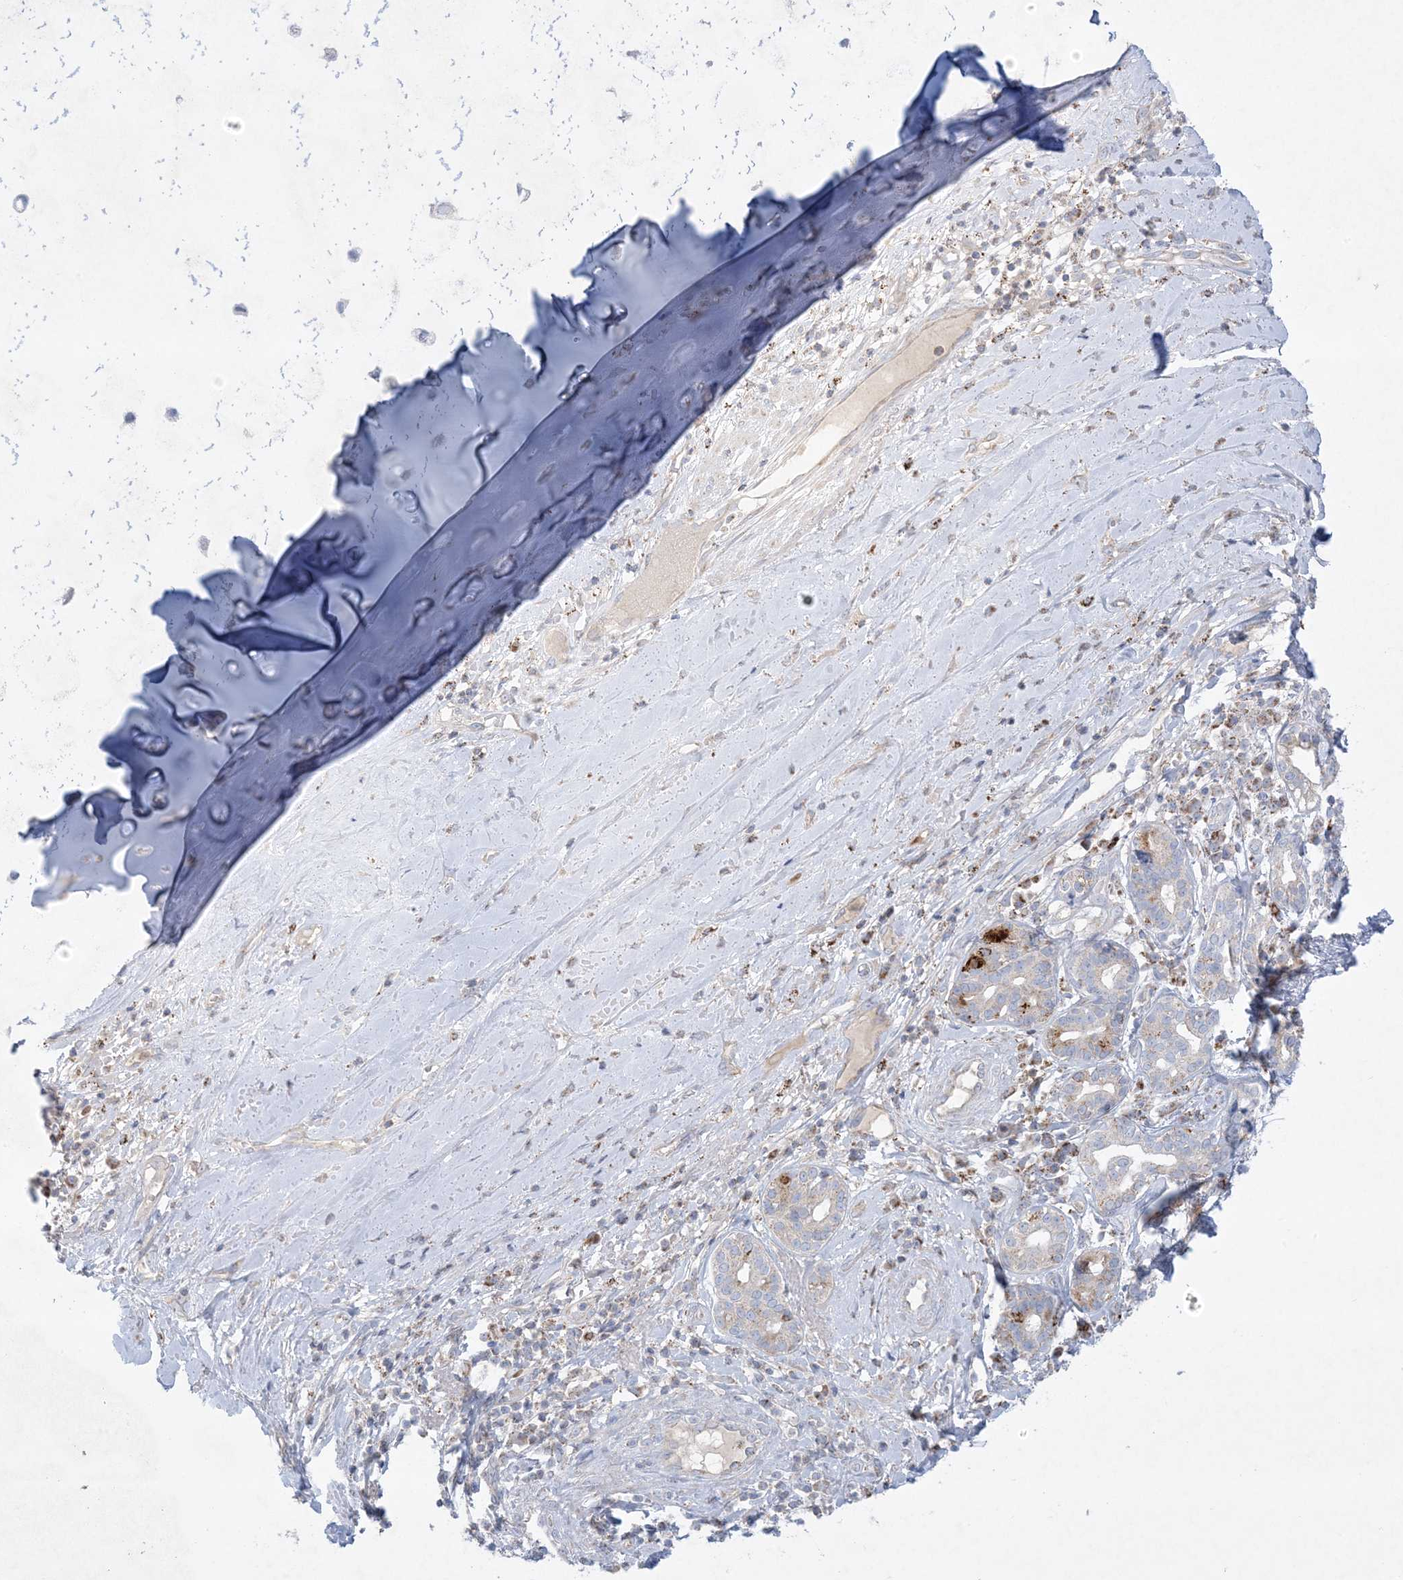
{"staining": {"intensity": "weak", "quantity": ">75%", "location": "cytoplasmic/membranous"}, "tissue": "adipose tissue", "cell_type": "Adipocytes", "image_type": "normal", "snomed": [{"axis": "morphology", "description": "Normal tissue, NOS"}, {"axis": "morphology", "description": "Basal cell carcinoma"}, {"axis": "topography", "description": "Cartilage tissue"}, {"axis": "topography", "description": "Nasopharynx"}, {"axis": "topography", "description": "Oral tissue"}], "caption": "A high-resolution micrograph shows immunohistochemistry (IHC) staining of unremarkable adipose tissue, which displays weak cytoplasmic/membranous positivity in approximately >75% of adipocytes.", "gene": "KCTD6", "patient": {"sex": "female", "age": 77}}